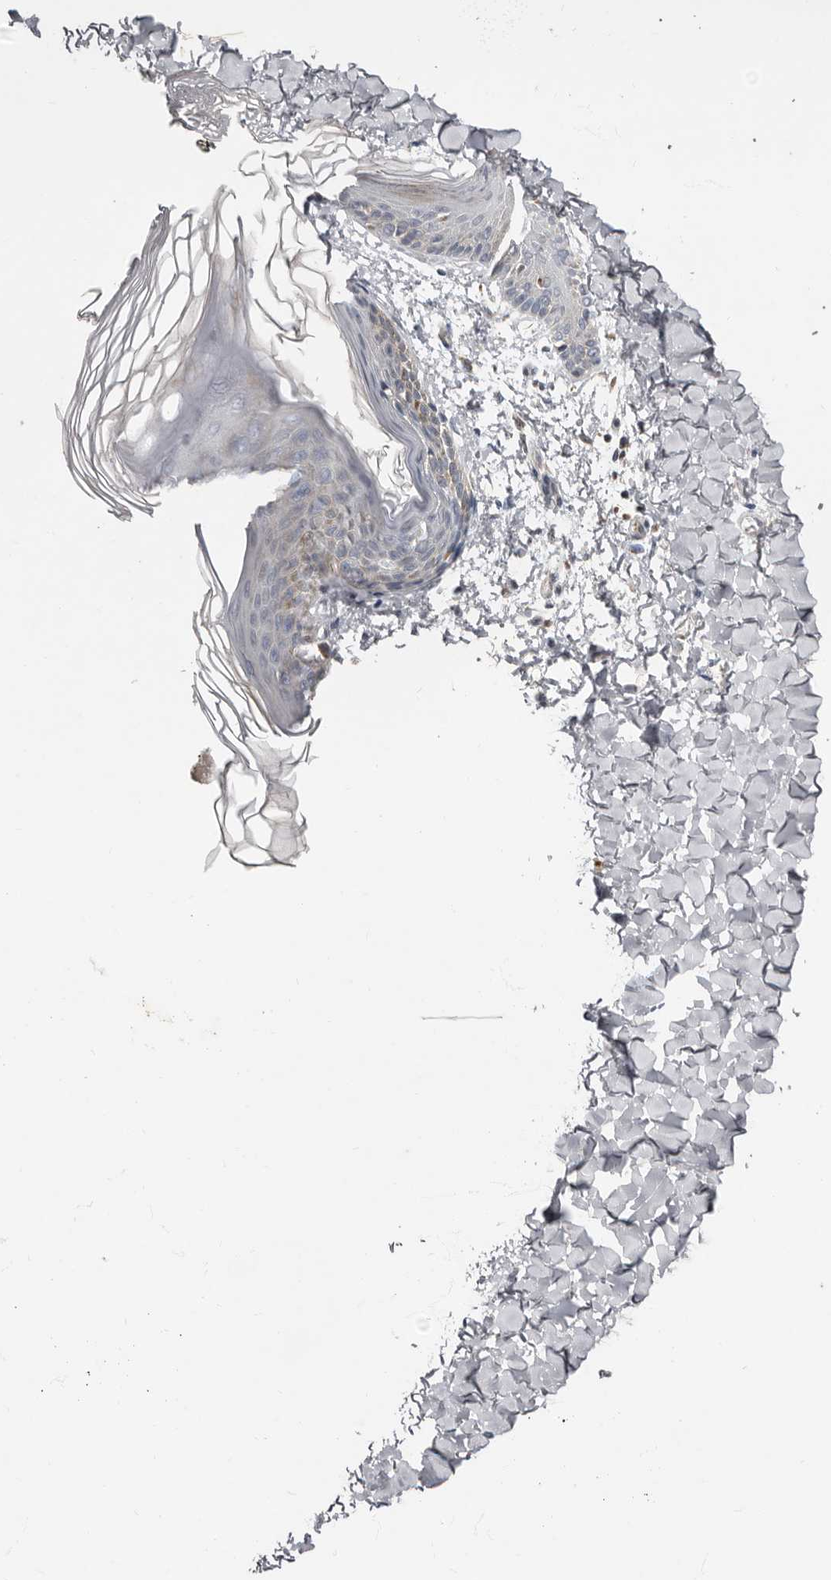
{"staining": {"intensity": "negative", "quantity": "none", "location": "none"}, "tissue": "skin", "cell_type": "Fibroblasts", "image_type": "normal", "snomed": [{"axis": "morphology", "description": "Normal tissue, NOS"}, {"axis": "morphology", "description": "Neoplasm, benign, NOS"}, {"axis": "topography", "description": "Skin"}, {"axis": "topography", "description": "Soft tissue"}], "caption": "Protein analysis of unremarkable skin shows no significant expression in fibroblasts. (Stains: DAB immunohistochemistry with hematoxylin counter stain, Microscopy: brightfield microscopy at high magnification).", "gene": "KIF26B", "patient": {"sex": "male", "age": 26}}